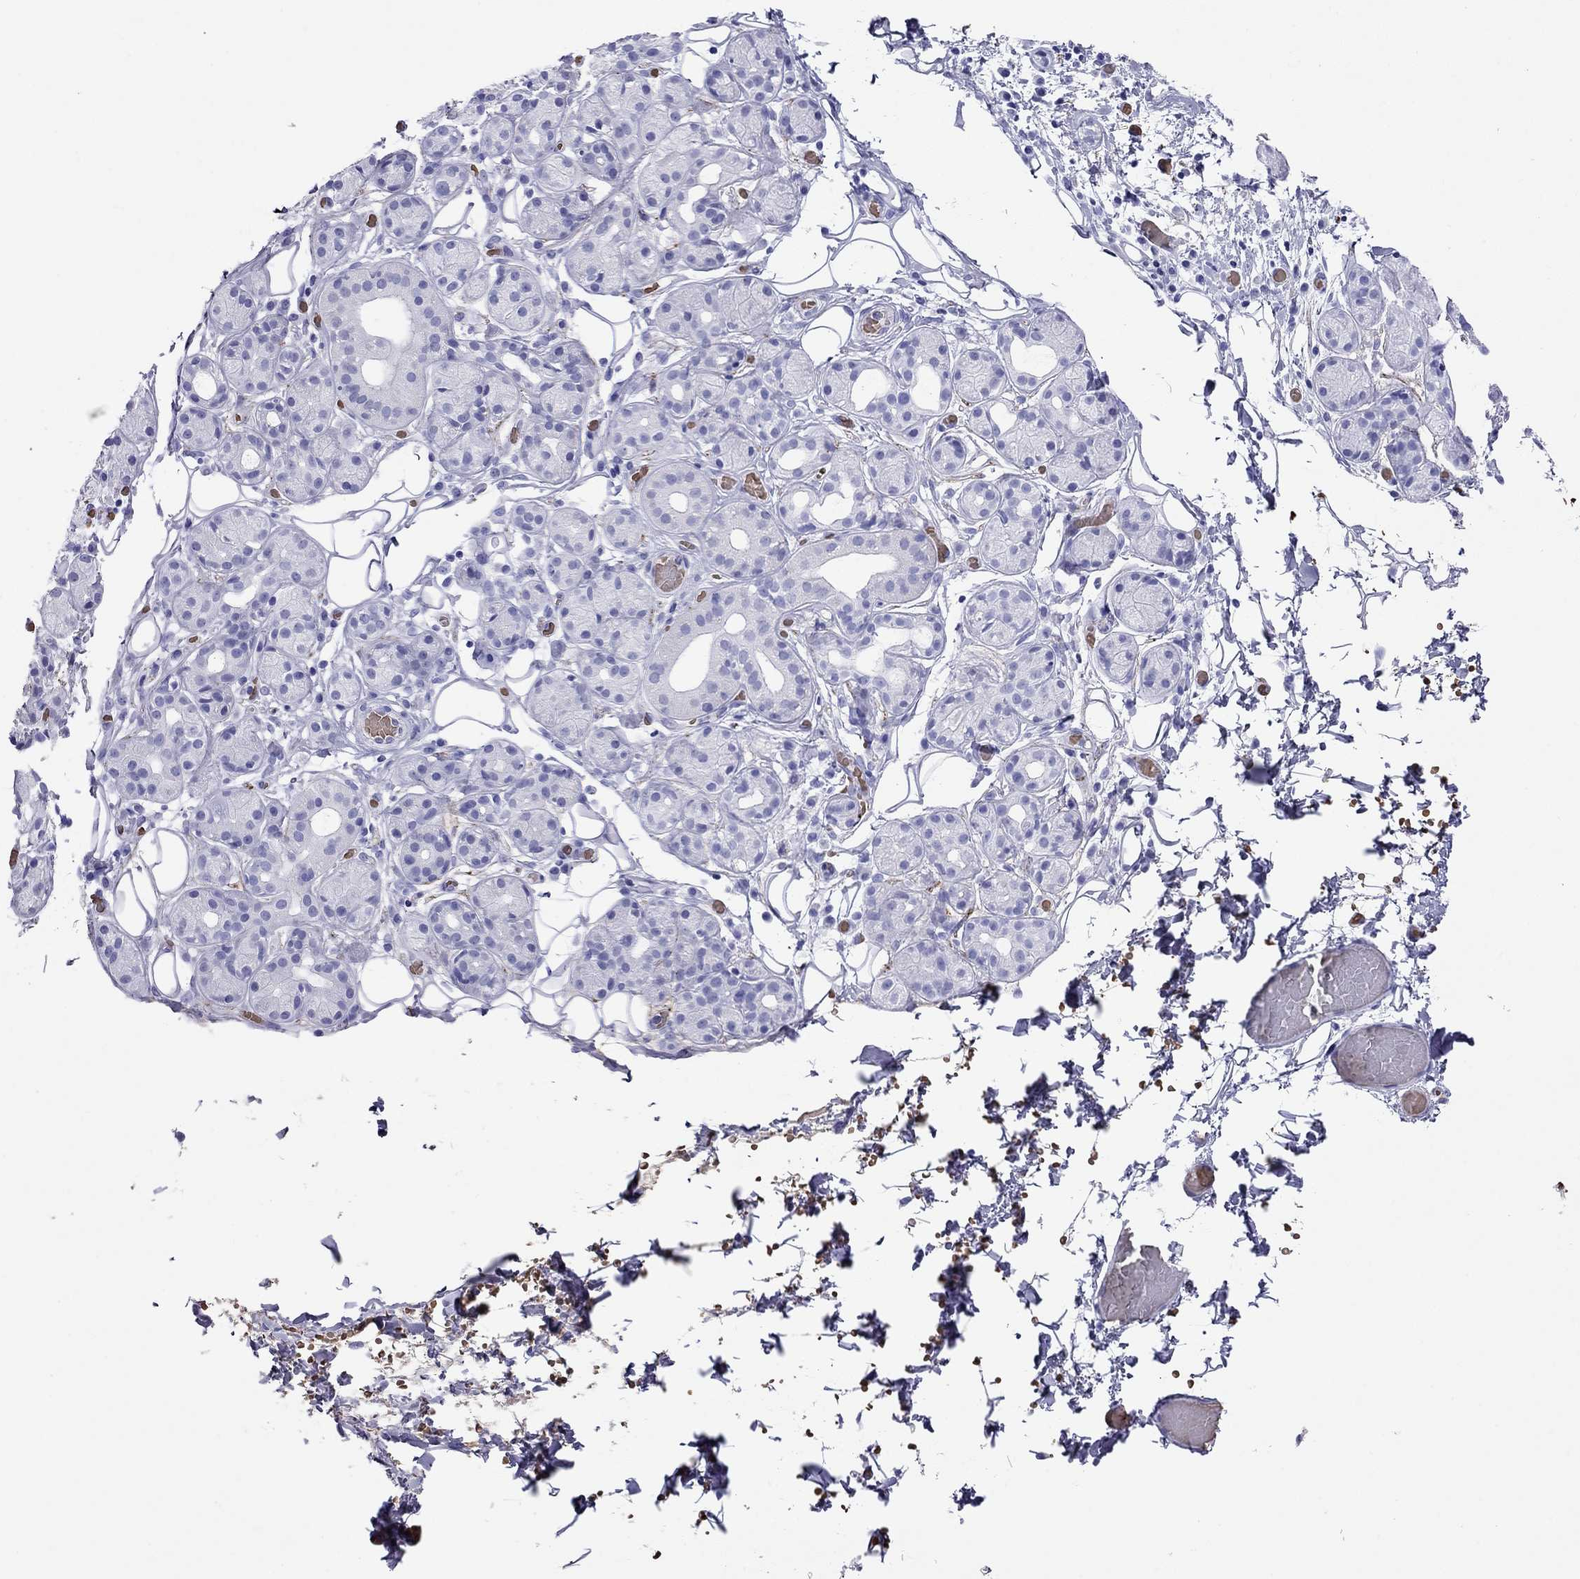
{"staining": {"intensity": "negative", "quantity": "none", "location": "none"}, "tissue": "salivary gland", "cell_type": "Glandular cells", "image_type": "normal", "snomed": [{"axis": "morphology", "description": "Normal tissue, NOS"}, {"axis": "topography", "description": "Salivary gland"}, {"axis": "topography", "description": "Peripheral nerve tissue"}], "caption": "Immunohistochemistry (IHC) micrograph of normal salivary gland stained for a protein (brown), which reveals no expression in glandular cells.", "gene": "PTPRN", "patient": {"sex": "male", "age": 71}}